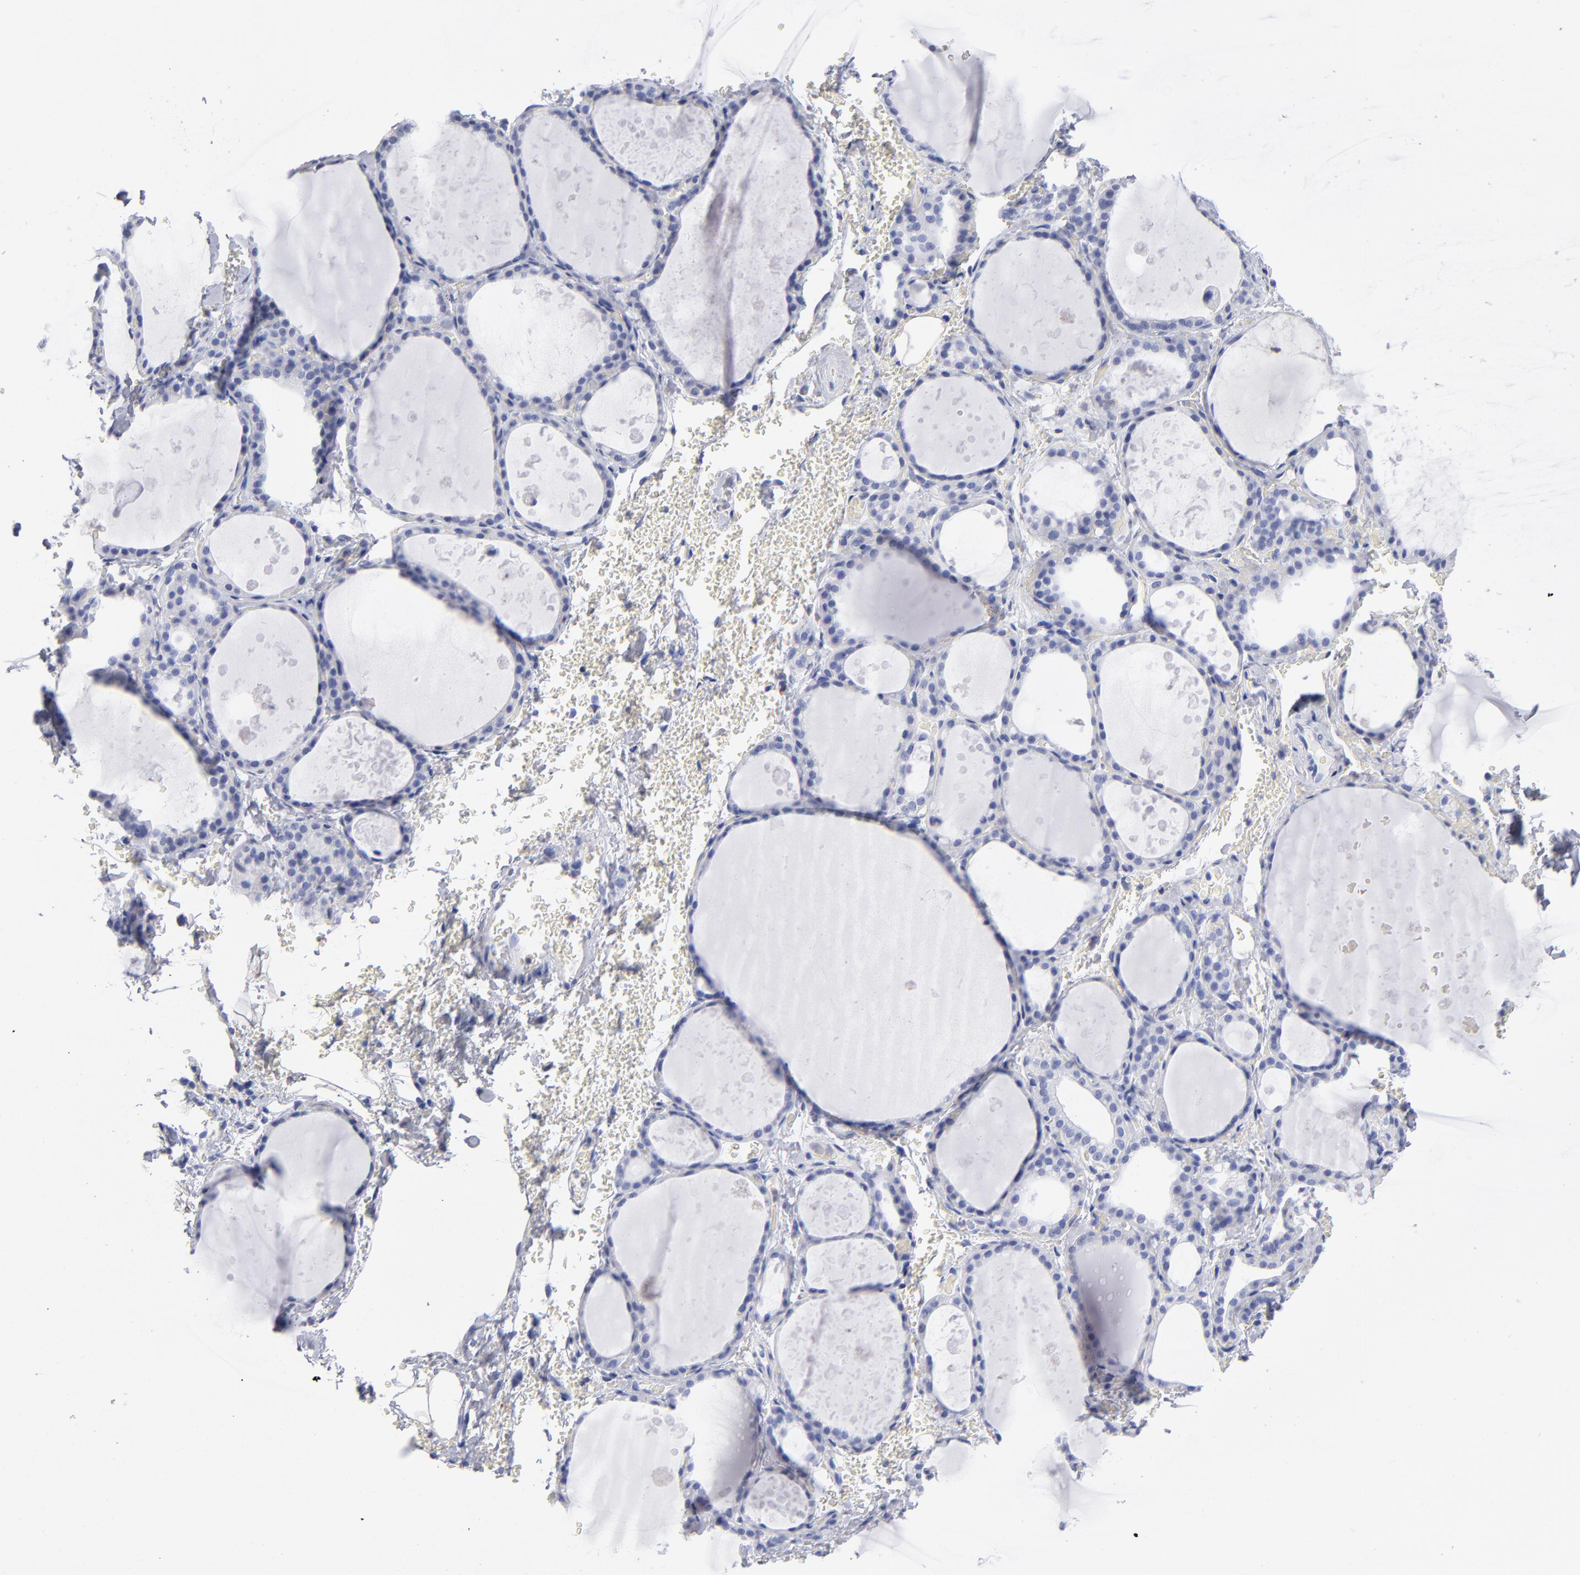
{"staining": {"intensity": "negative", "quantity": "none", "location": "none"}, "tissue": "thyroid gland", "cell_type": "Glandular cells", "image_type": "normal", "snomed": [{"axis": "morphology", "description": "Normal tissue, NOS"}, {"axis": "topography", "description": "Thyroid gland"}], "caption": "DAB (3,3'-diaminobenzidine) immunohistochemical staining of unremarkable human thyroid gland reveals no significant expression in glandular cells.", "gene": "LAT2", "patient": {"sex": "male", "age": 61}}